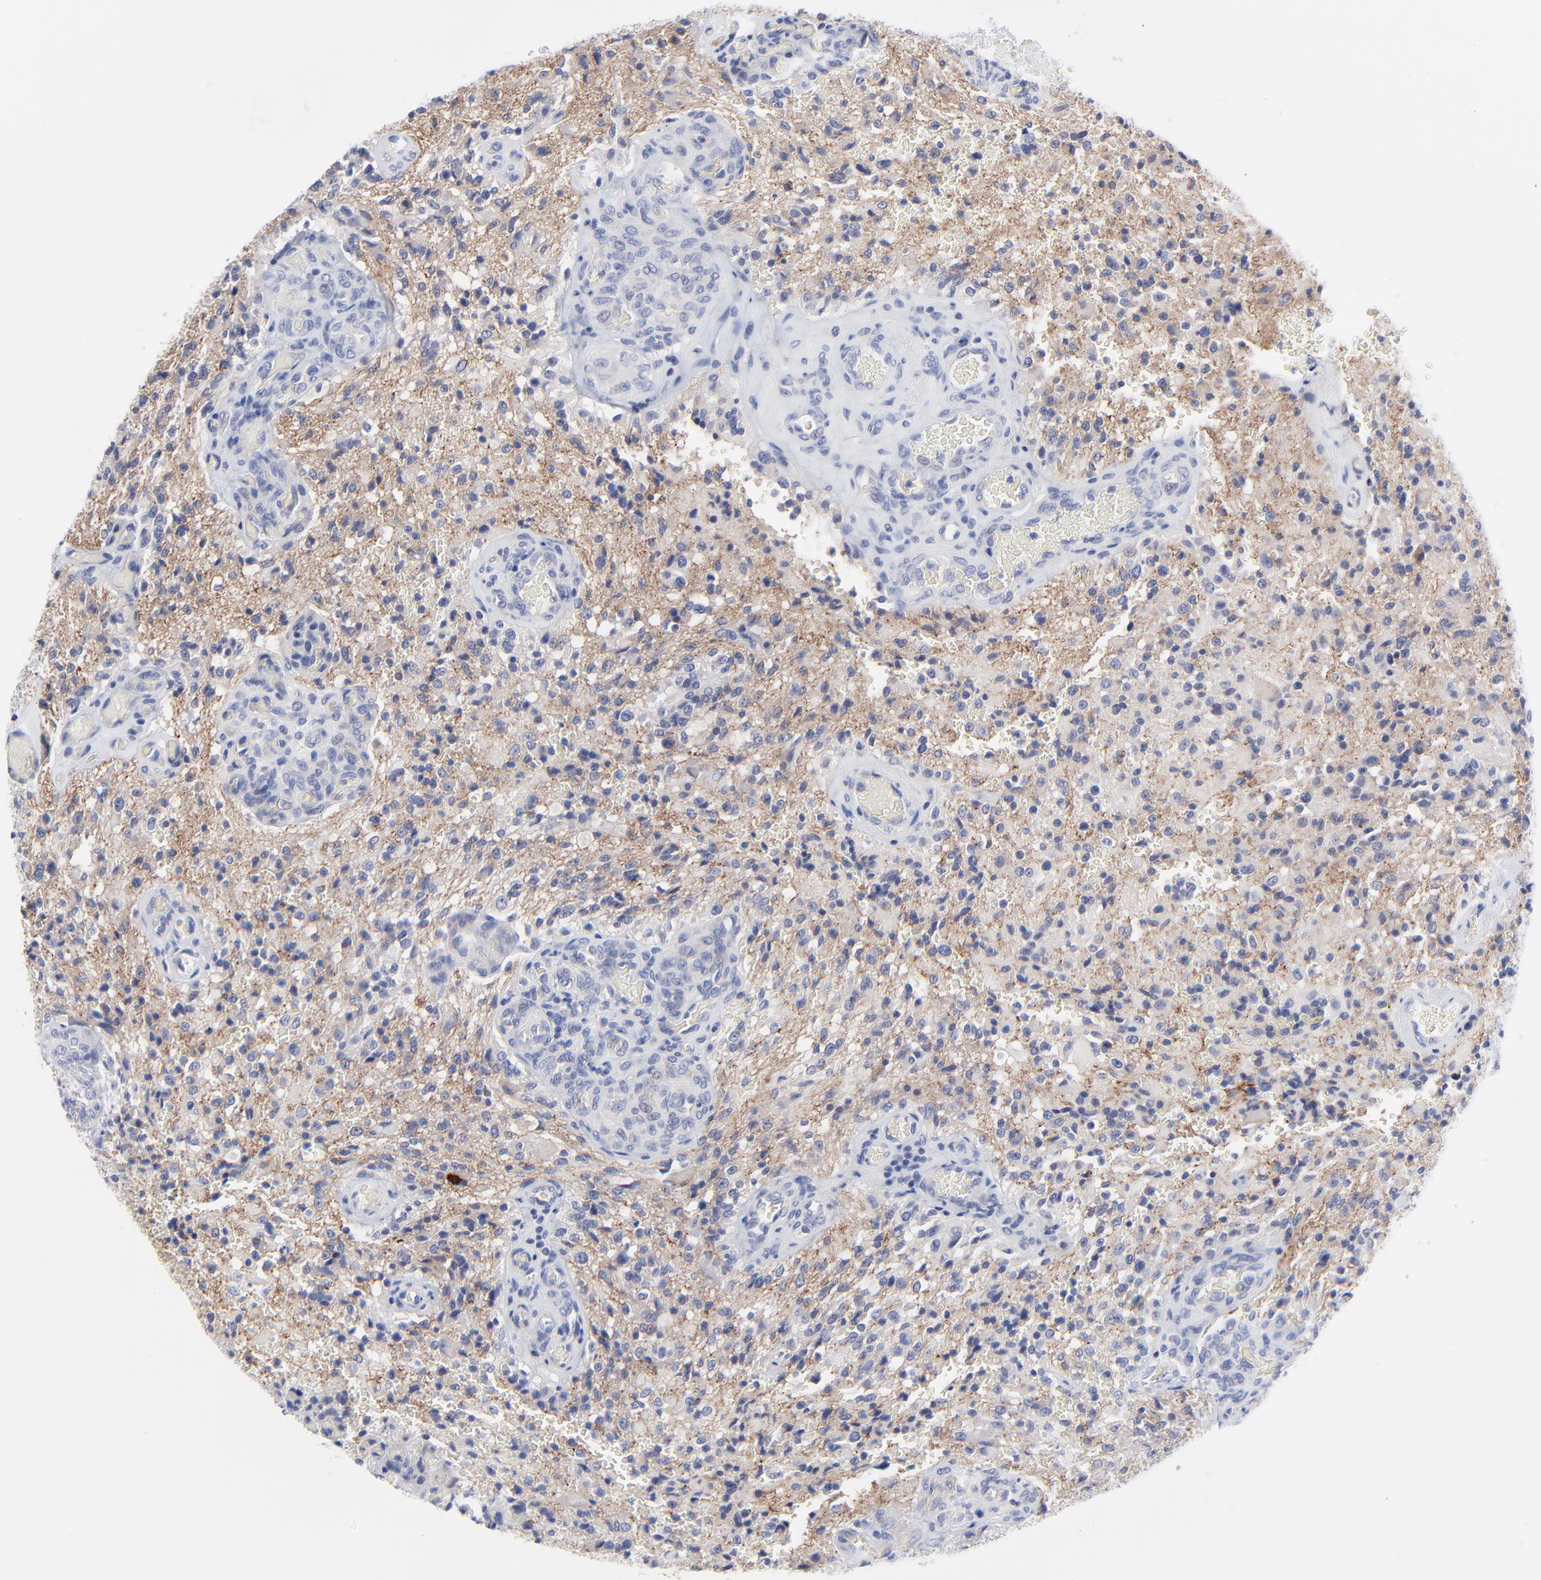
{"staining": {"intensity": "negative", "quantity": "none", "location": "none"}, "tissue": "glioma", "cell_type": "Tumor cells", "image_type": "cancer", "snomed": [{"axis": "morphology", "description": "Normal tissue, NOS"}, {"axis": "morphology", "description": "Glioma, malignant, High grade"}, {"axis": "topography", "description": "Cerebral cortex"}], "caption": "There is no significant expression in tumor cells of glioma.", "gene": "PSD3", "patient": {"sex": "male", "age": 56}}